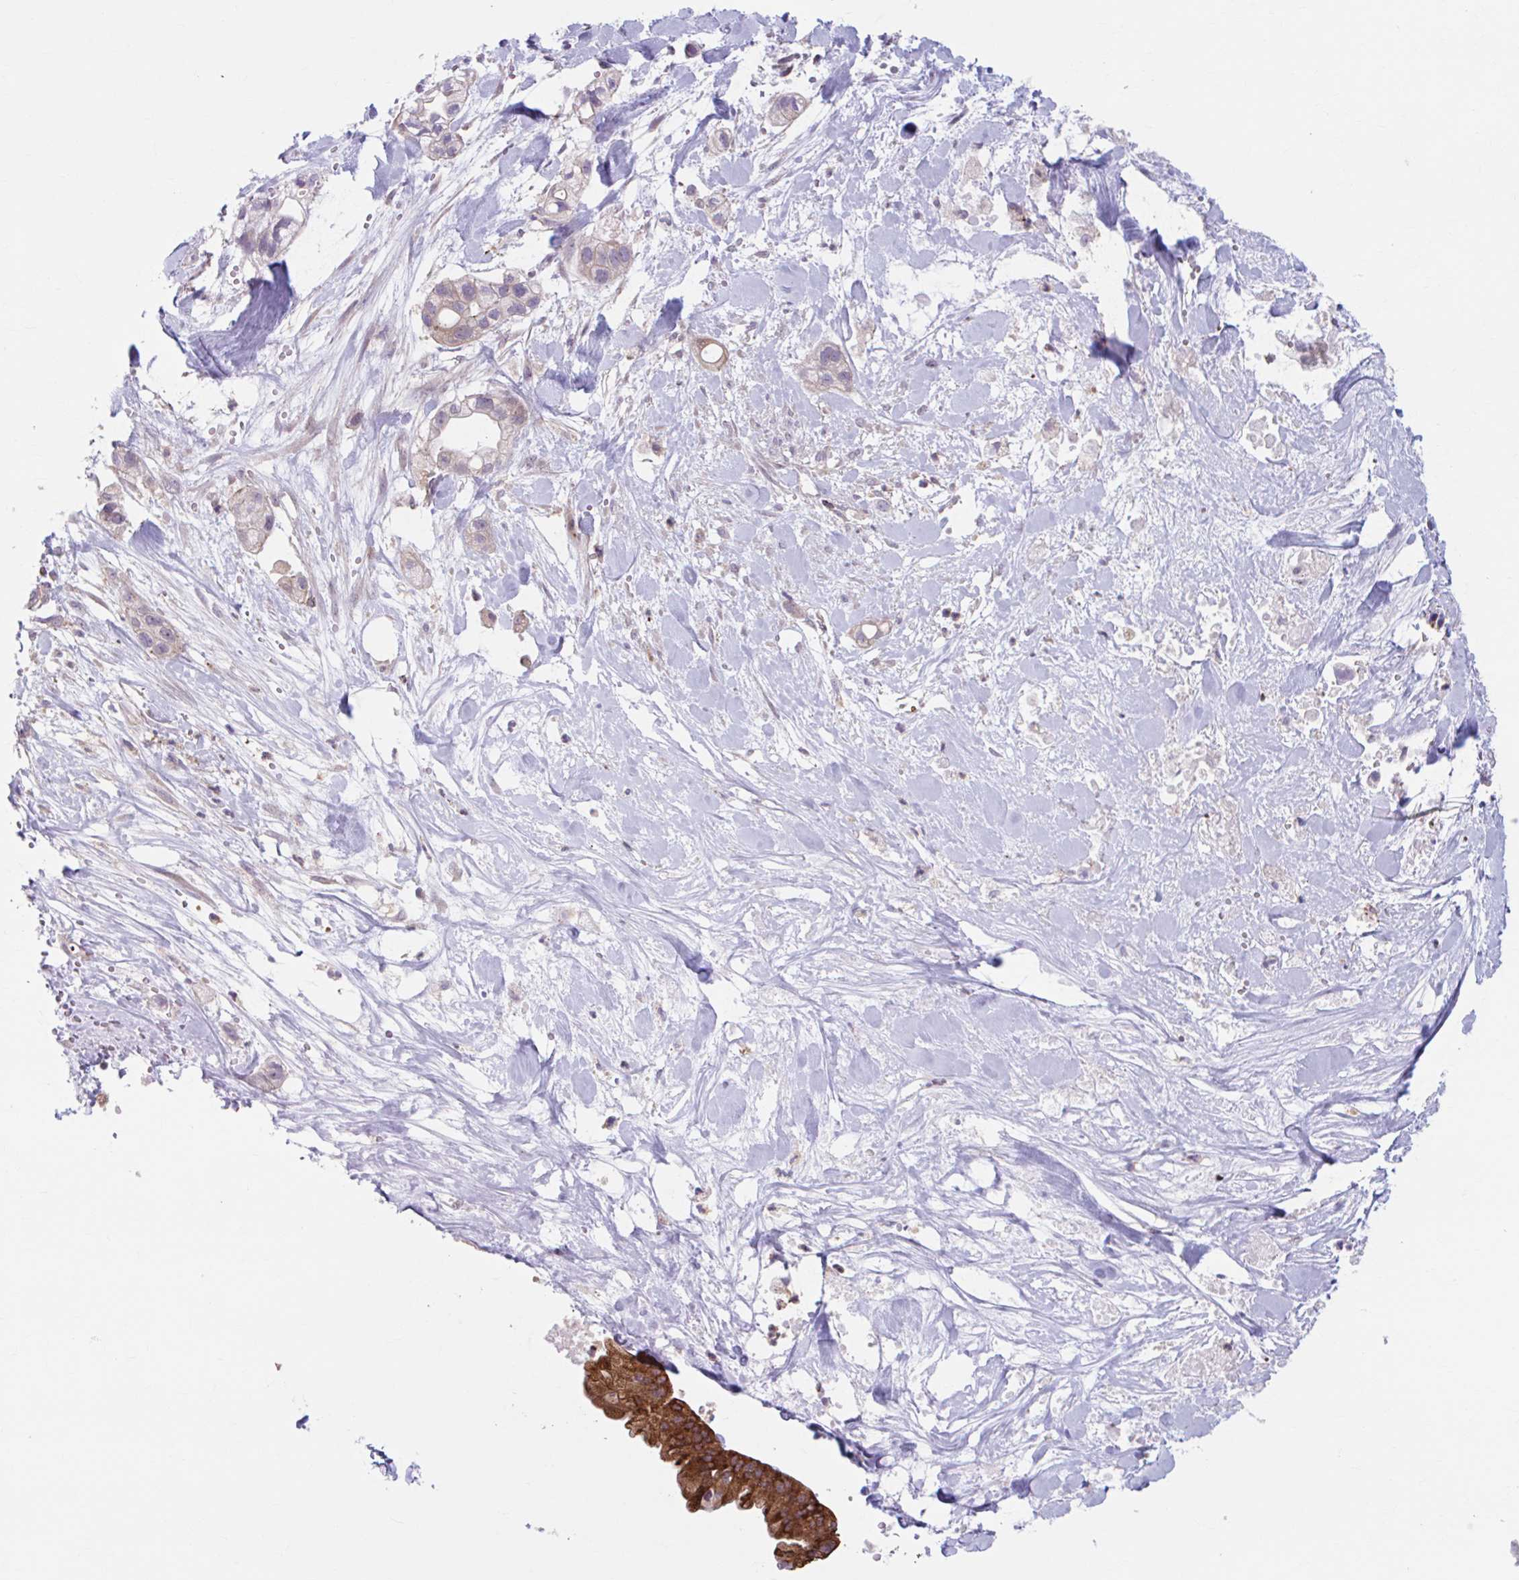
{"staining": {"intensity": "weak", "quantity": "<25%", "location": "cytoplasmic/membranous"}, "tissue": "pancreatic cancer", "cell_type": "Tumor cells", "image_type": "cancer", "snomed": [{"axis": "morphology", "description": "Adenocarcinoma, NOS"}, {"axis": "topography", "description": "Pancreas"}], "caption": "Immunohistochemistry (IHC) of human pancreatic cancer (adenocarcinoma) shows no staining in tumor cells. (Immunohistochemistry (IHC), brightfield microscopy, high magnification).", "gene": "ADAT3", "patient": {"sex": "male", "age": 44}}